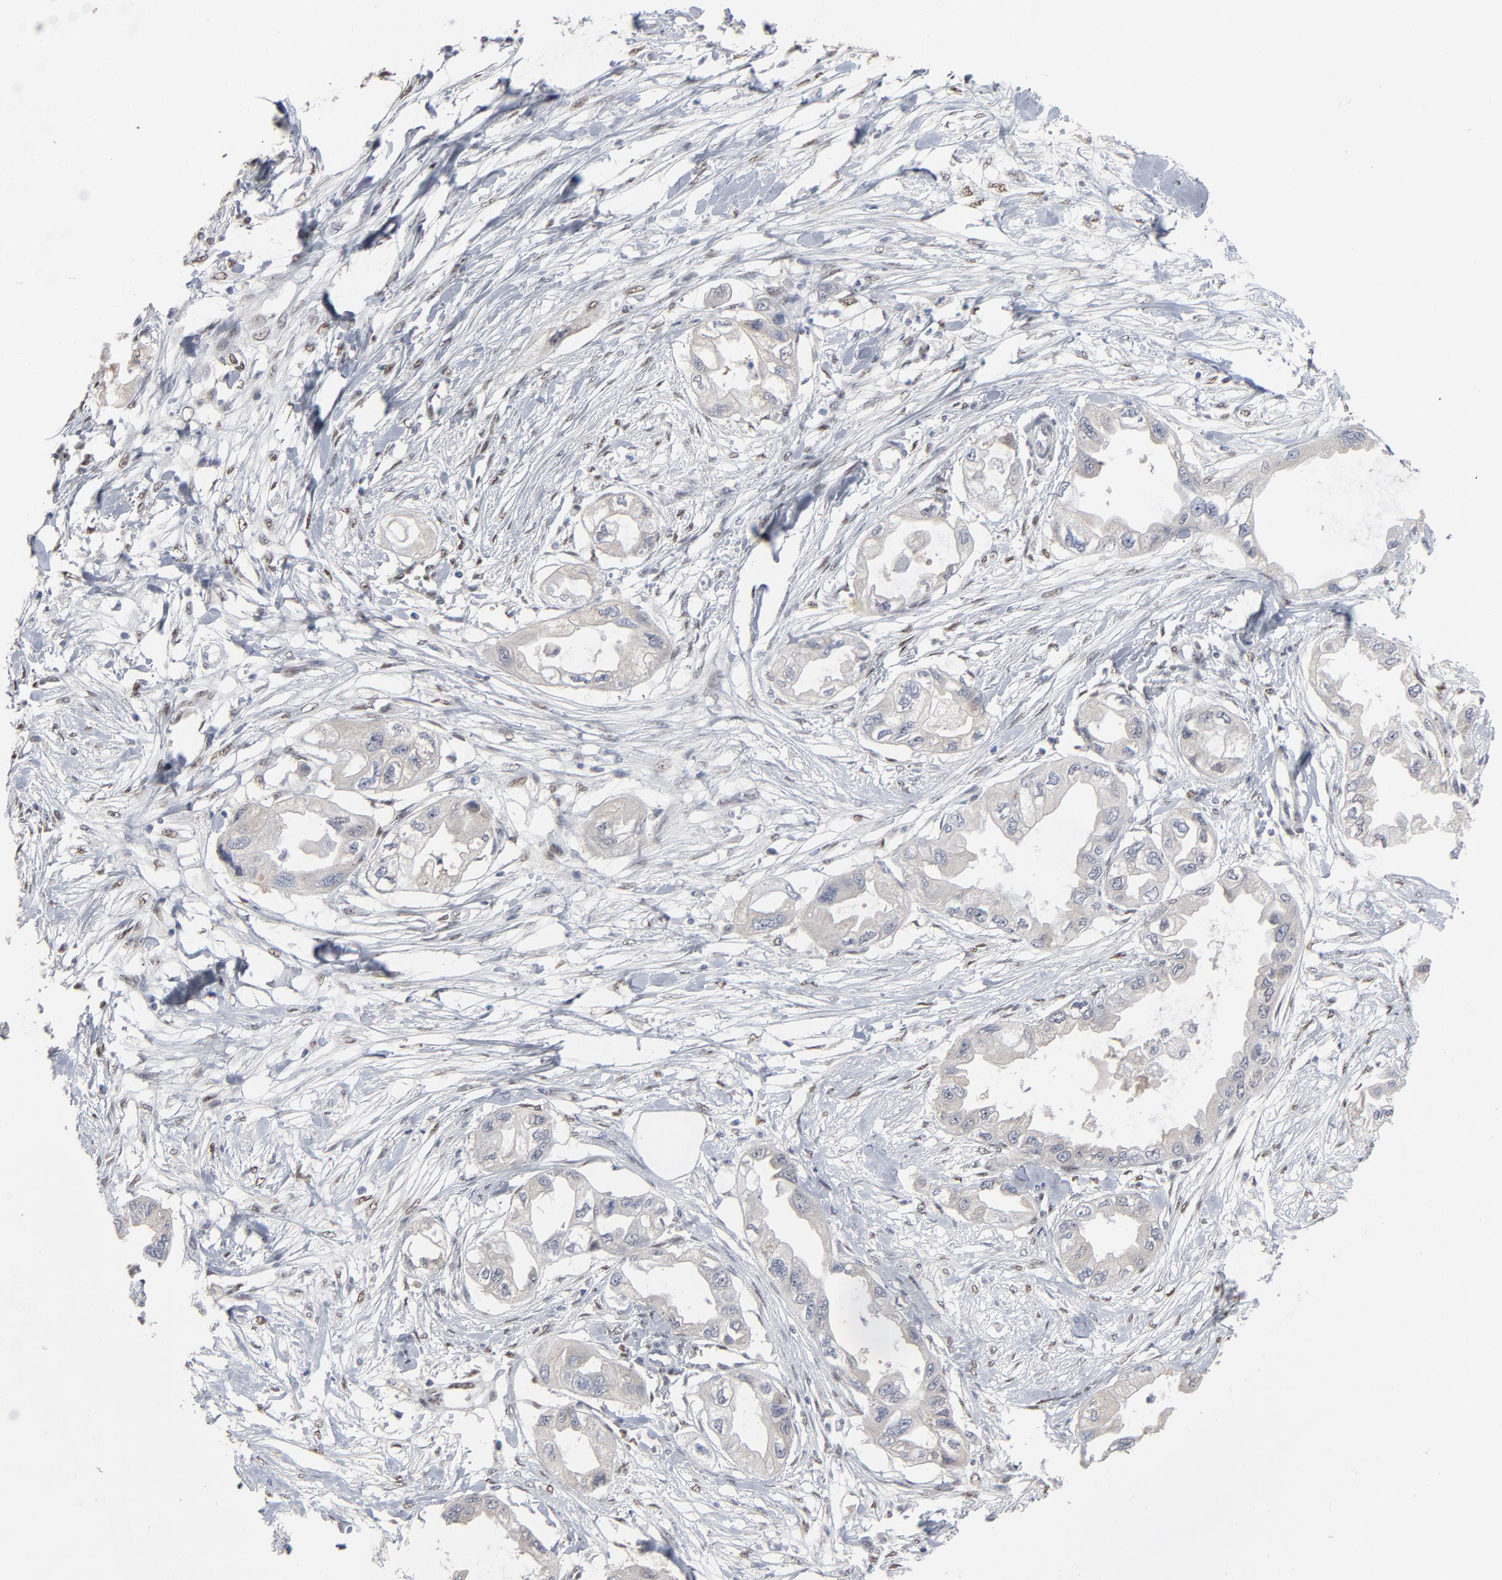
{"staining": {"intensity": "negative", "quantity": "none", "location": "none"}, "tissue": "endometrial cancer", "cell_type": "Tumor cells", "image_type": "cancer", "snomed": [{"axis": "morphology", "description": "Adenocarcinoma, NOS"}, {"axis": "topography", "description": "Endometrium"}], "caption": "The photomicrograph displays no significant expression in tumor cells of adenocarcinoma (endometrial). (Stains: DAB IHC with hematoxylin counter stain, Microscopy: brightfield microscopy at high magnification).", "gene": "ATF7", "patient": {"sex": "female", "age": 67}}